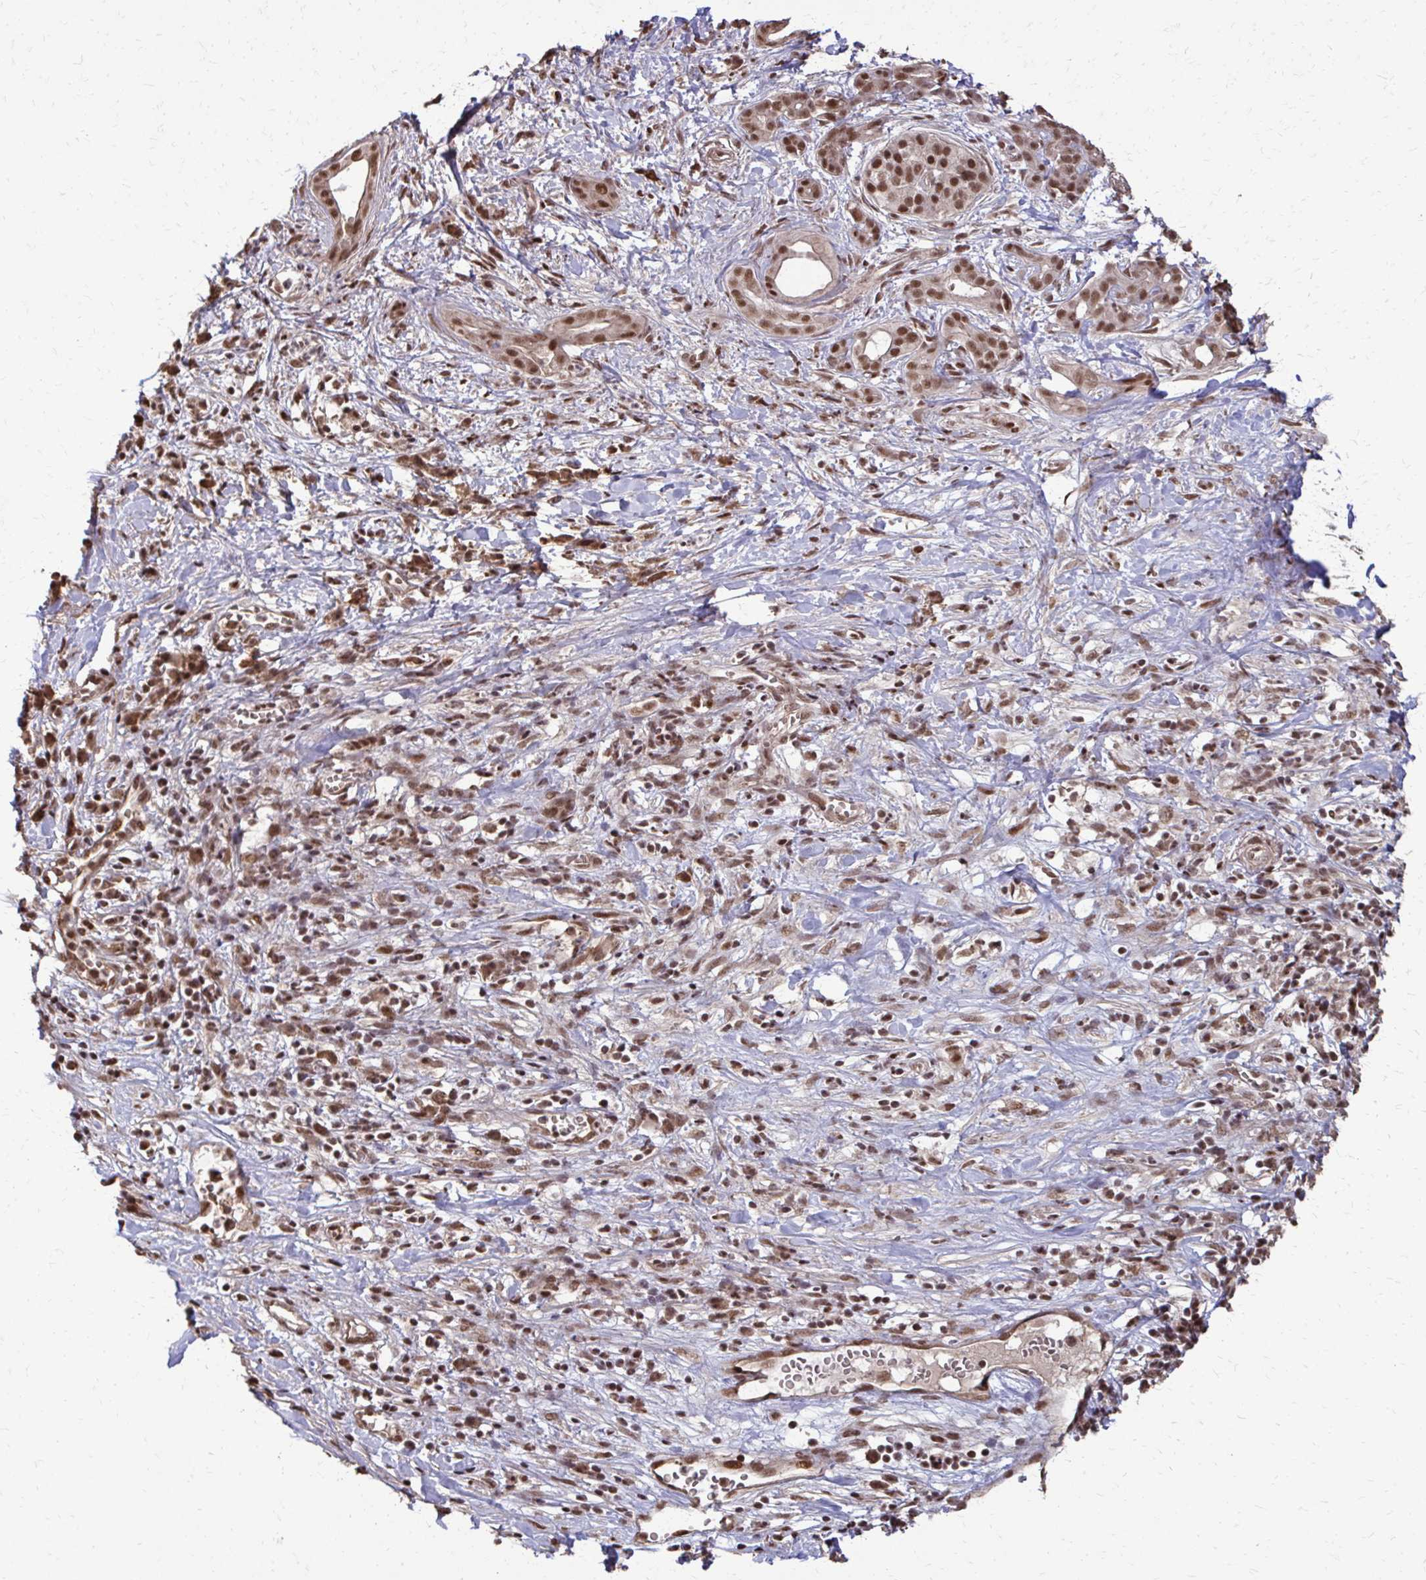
{"staining": {"intensity": "moderate", "quantity": ">75%", "location": "nuclear"}, "tissue": "pancreatic cancer", "cell_type": "Tumor cells", "image_type": "cancer", "snomed": [{"axis": "morphology", "description": "Adenocarcinoma, NOS"}, {"axis": "topography", "description": "Pancreas"}], "caption": "Pancreatic adenocarcinoma stained with DAB immunohistochemistry (IHC) reveals medium levels of moderate nuclear expression in approximately >75% of tumor cells. The protein of interest is stained brown, and the nuclei are stained in blue (DAB (3,3'-diaminobenzidine) IHC with brightfield microscopy, high magnification).", "gene": "SS18", "patient": {"sex": "male", "age": 61}}